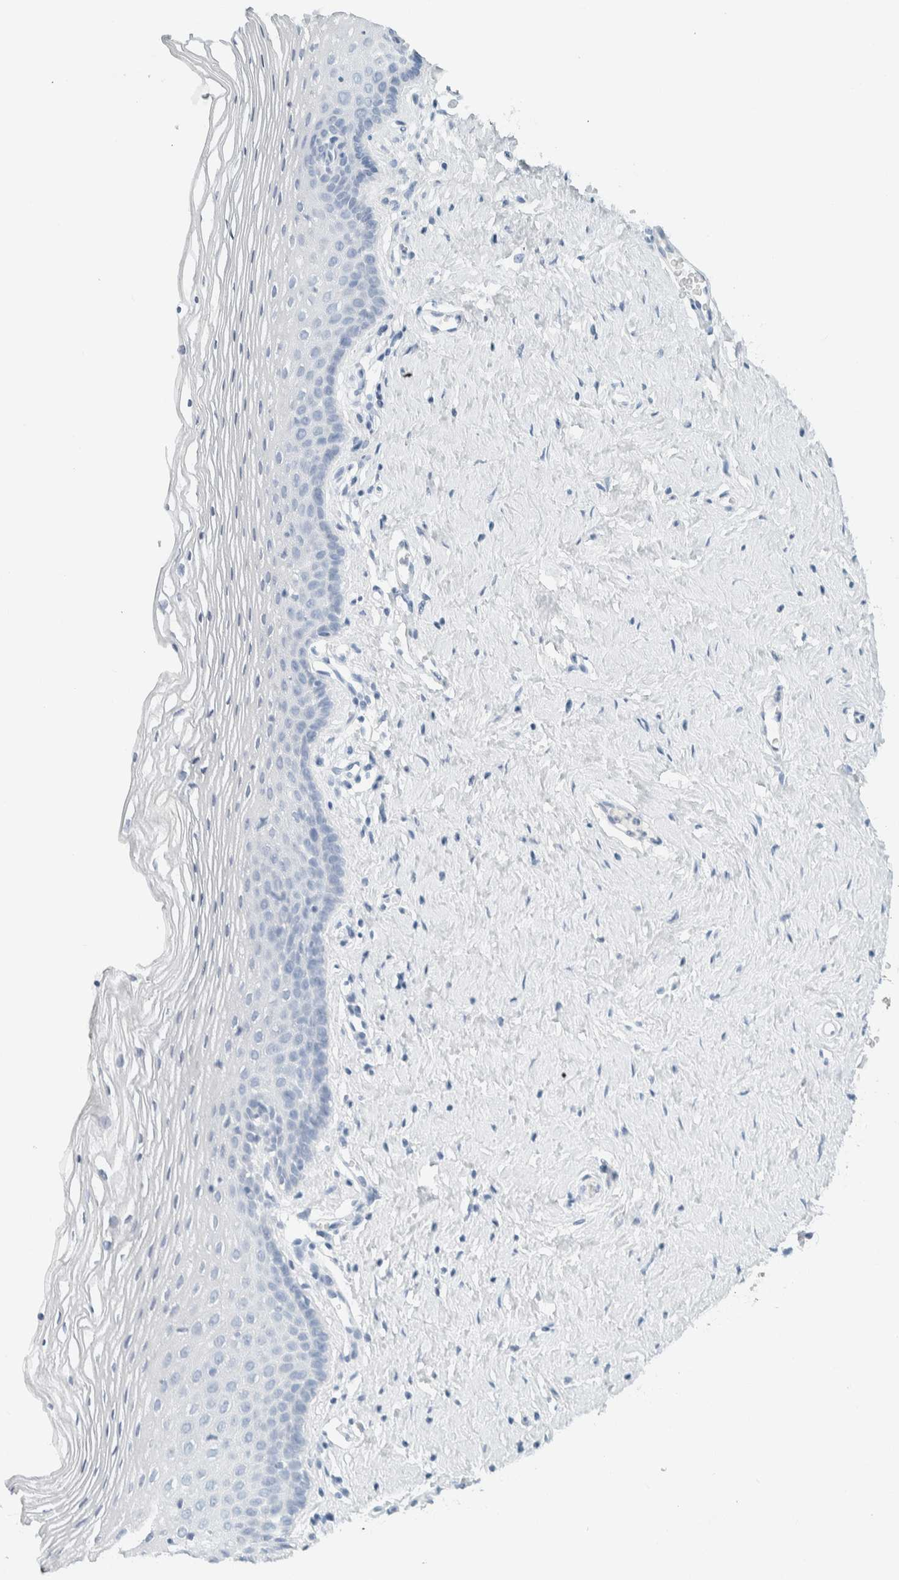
{"staining": {"intensity": "negative", "quantity": "none", "location": "none"}, "tissue": "vagina", "cell_type": "Squamous epithelial cells", "image_type": "normal", "snomed": [{"axis": "morphology", "description": "Normal tissue, NOS"}, {"axis": "topography", "description": "Vagina"}], "caption": "Immunohistochemistry of normal human vagina demonstrates no positivity in squamous epithelial cells. Nuclei are stained in blue.", "gene": "ALOX12B", "patient": {"sex": "female", "age": 32}}